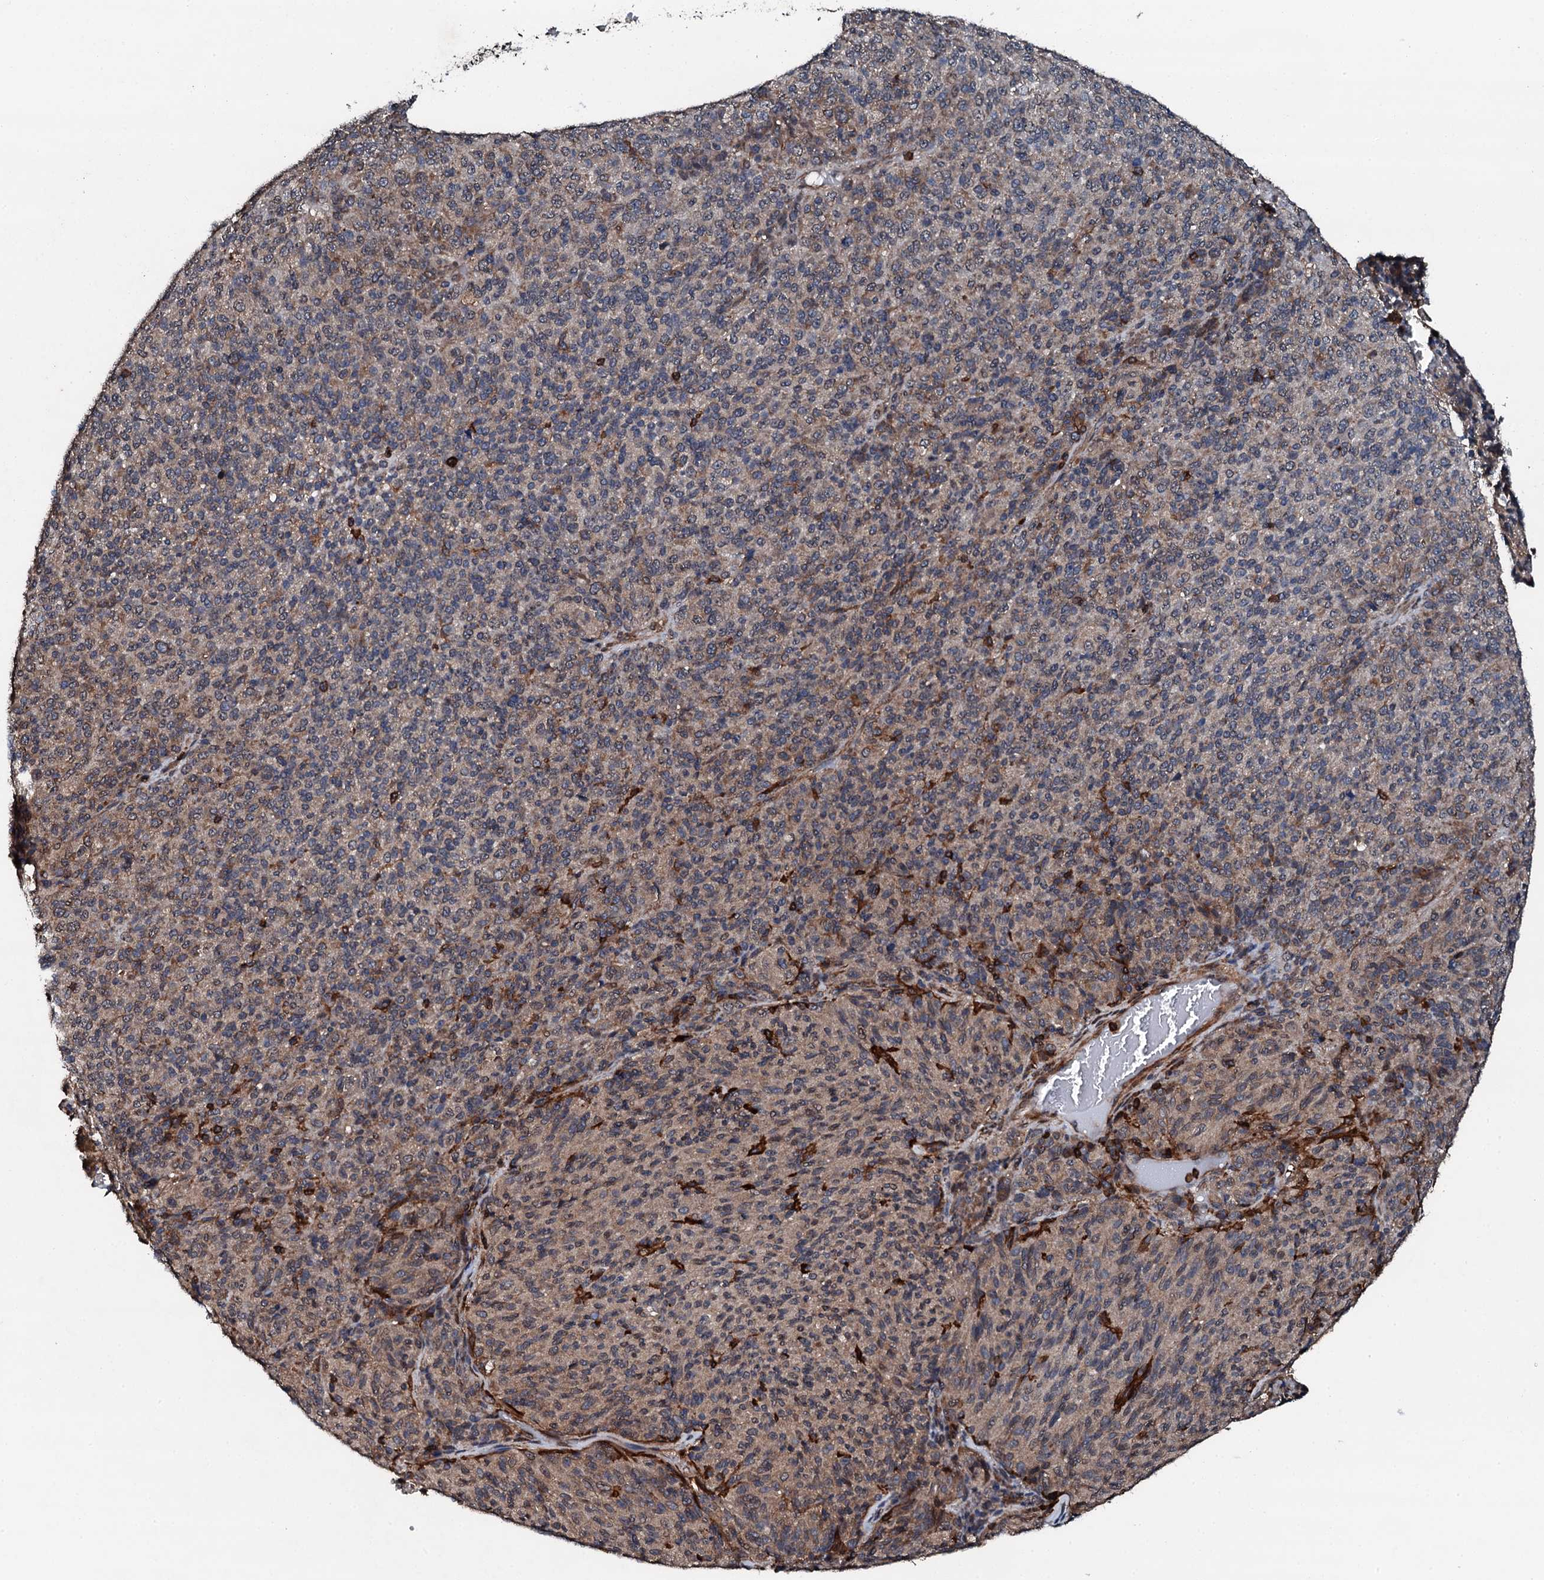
{"staining": {"intensity": "weak", "quantity": "<25%", "location": "cytoplasmic/membranous"}, "tissue": "melanoma", "cell_type": "Tumor cells", "image_type": "cancer", "snomed": [{"axis": "morphology", "description": "Malignant melanoma, Metastatic site"}, {"axis": "topography", "description": "Brain"}], "caption": "An immunohistochemistry image of malignant melanoma (metastatic site) is shown. There is no staining in tumor cells of malignant melanoma (metastatic site). (DAB immunohistochemistry, high magnification).", "gene": "EDC4", "patient": {"sex": "female", "age": 56}}